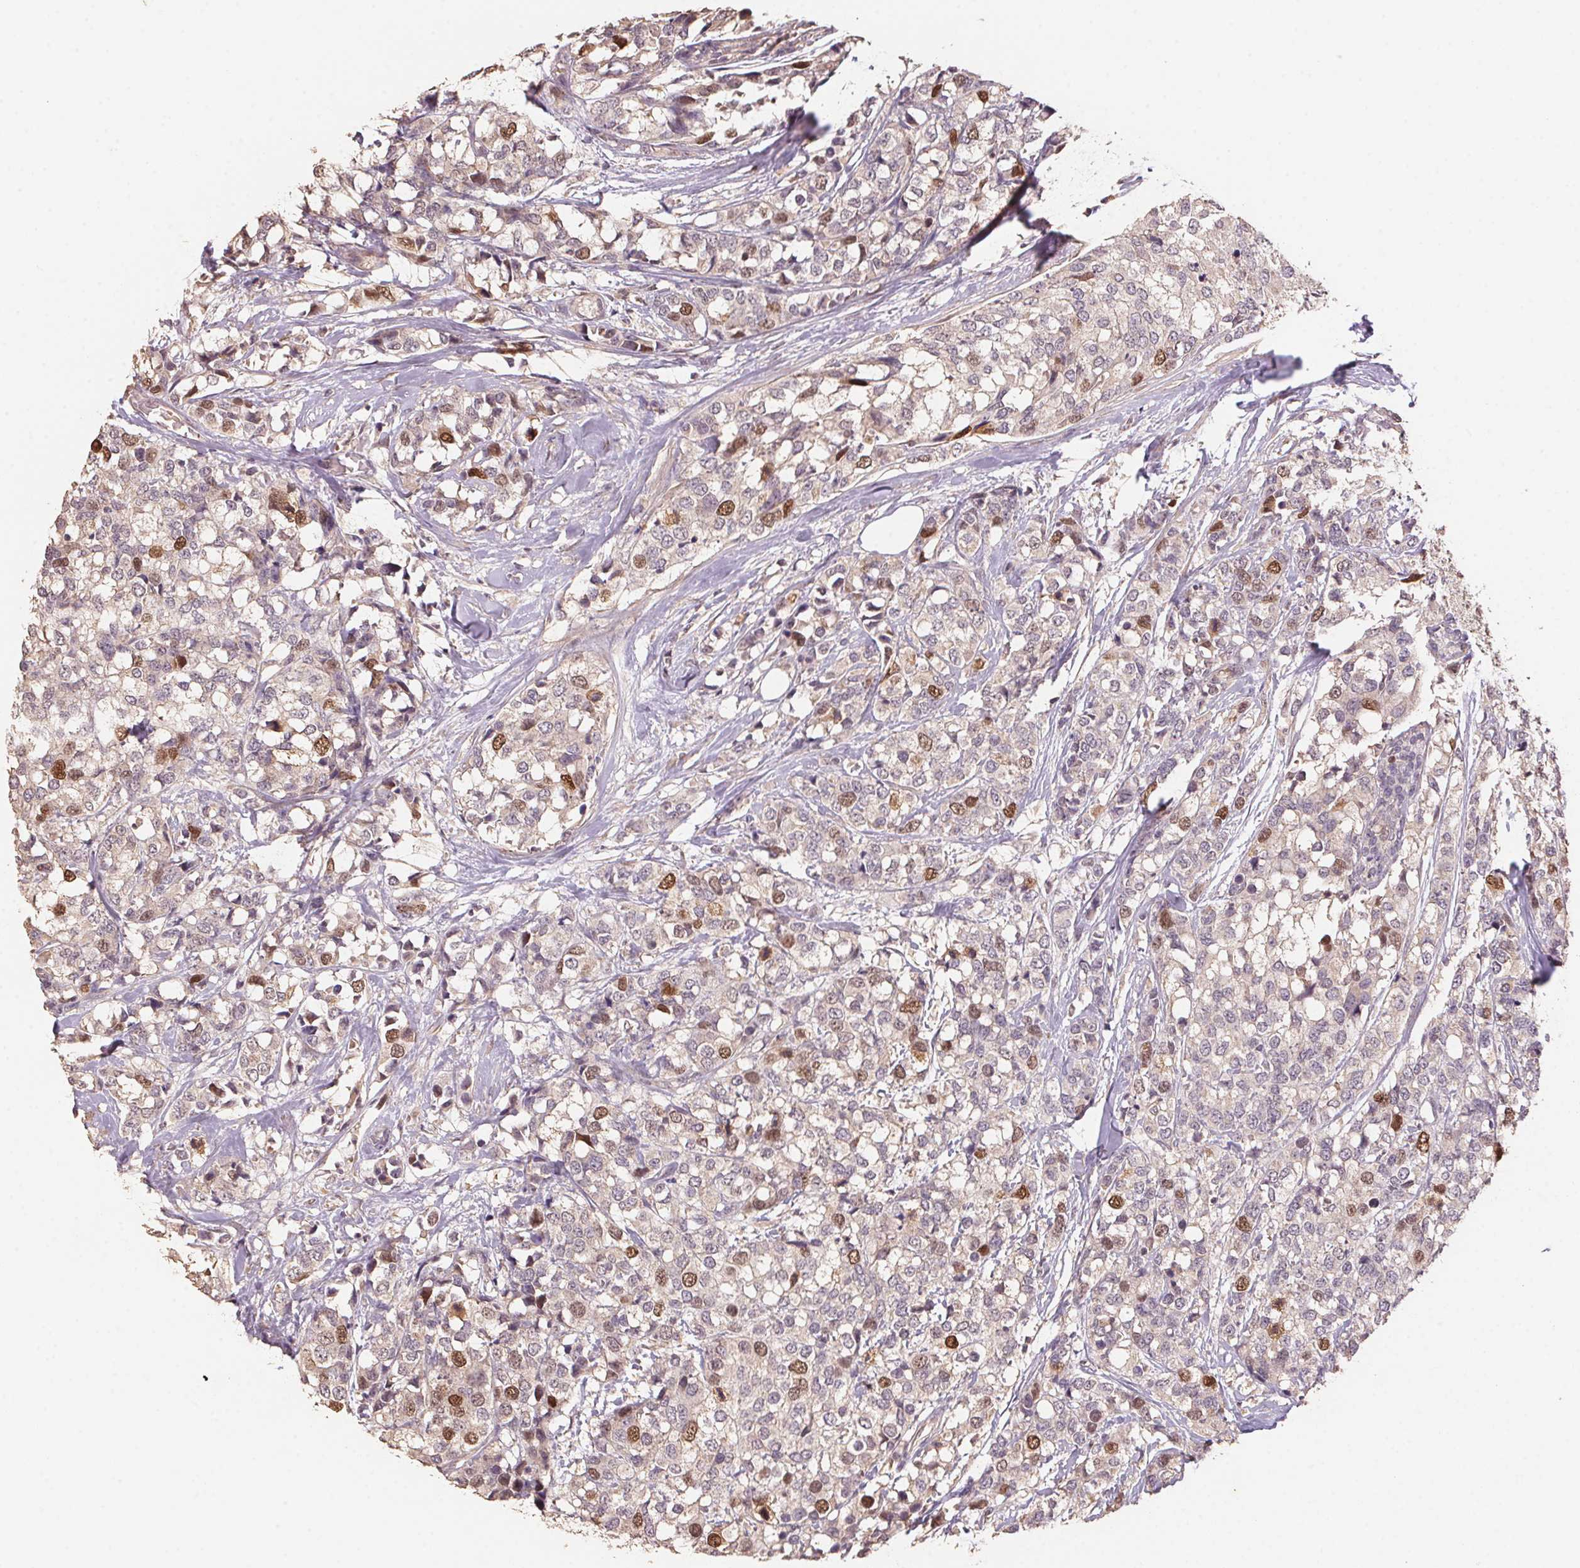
{"staining": {"intensity": "strong", "quantity": "<25%", "location": "nuclear"}, "tissue": "breast cancer", "cell_type": "Tumor cells", "image_type": "cancer", "snomed": [{"axis": "morphology", "description": "Lobular carcinoma"}, {"axis": "topography", "description": "Breast"}], "caption": "Immunohistochemistry (DAB (3,3'-diaminobenzidine)) staining of breast cancer (lobular carcinoma) exhibits strong nuclear protein positivity in about <25% of tumor cells.", "gene": "CENPF", "patient": {"sex": "female", "age": 59}}